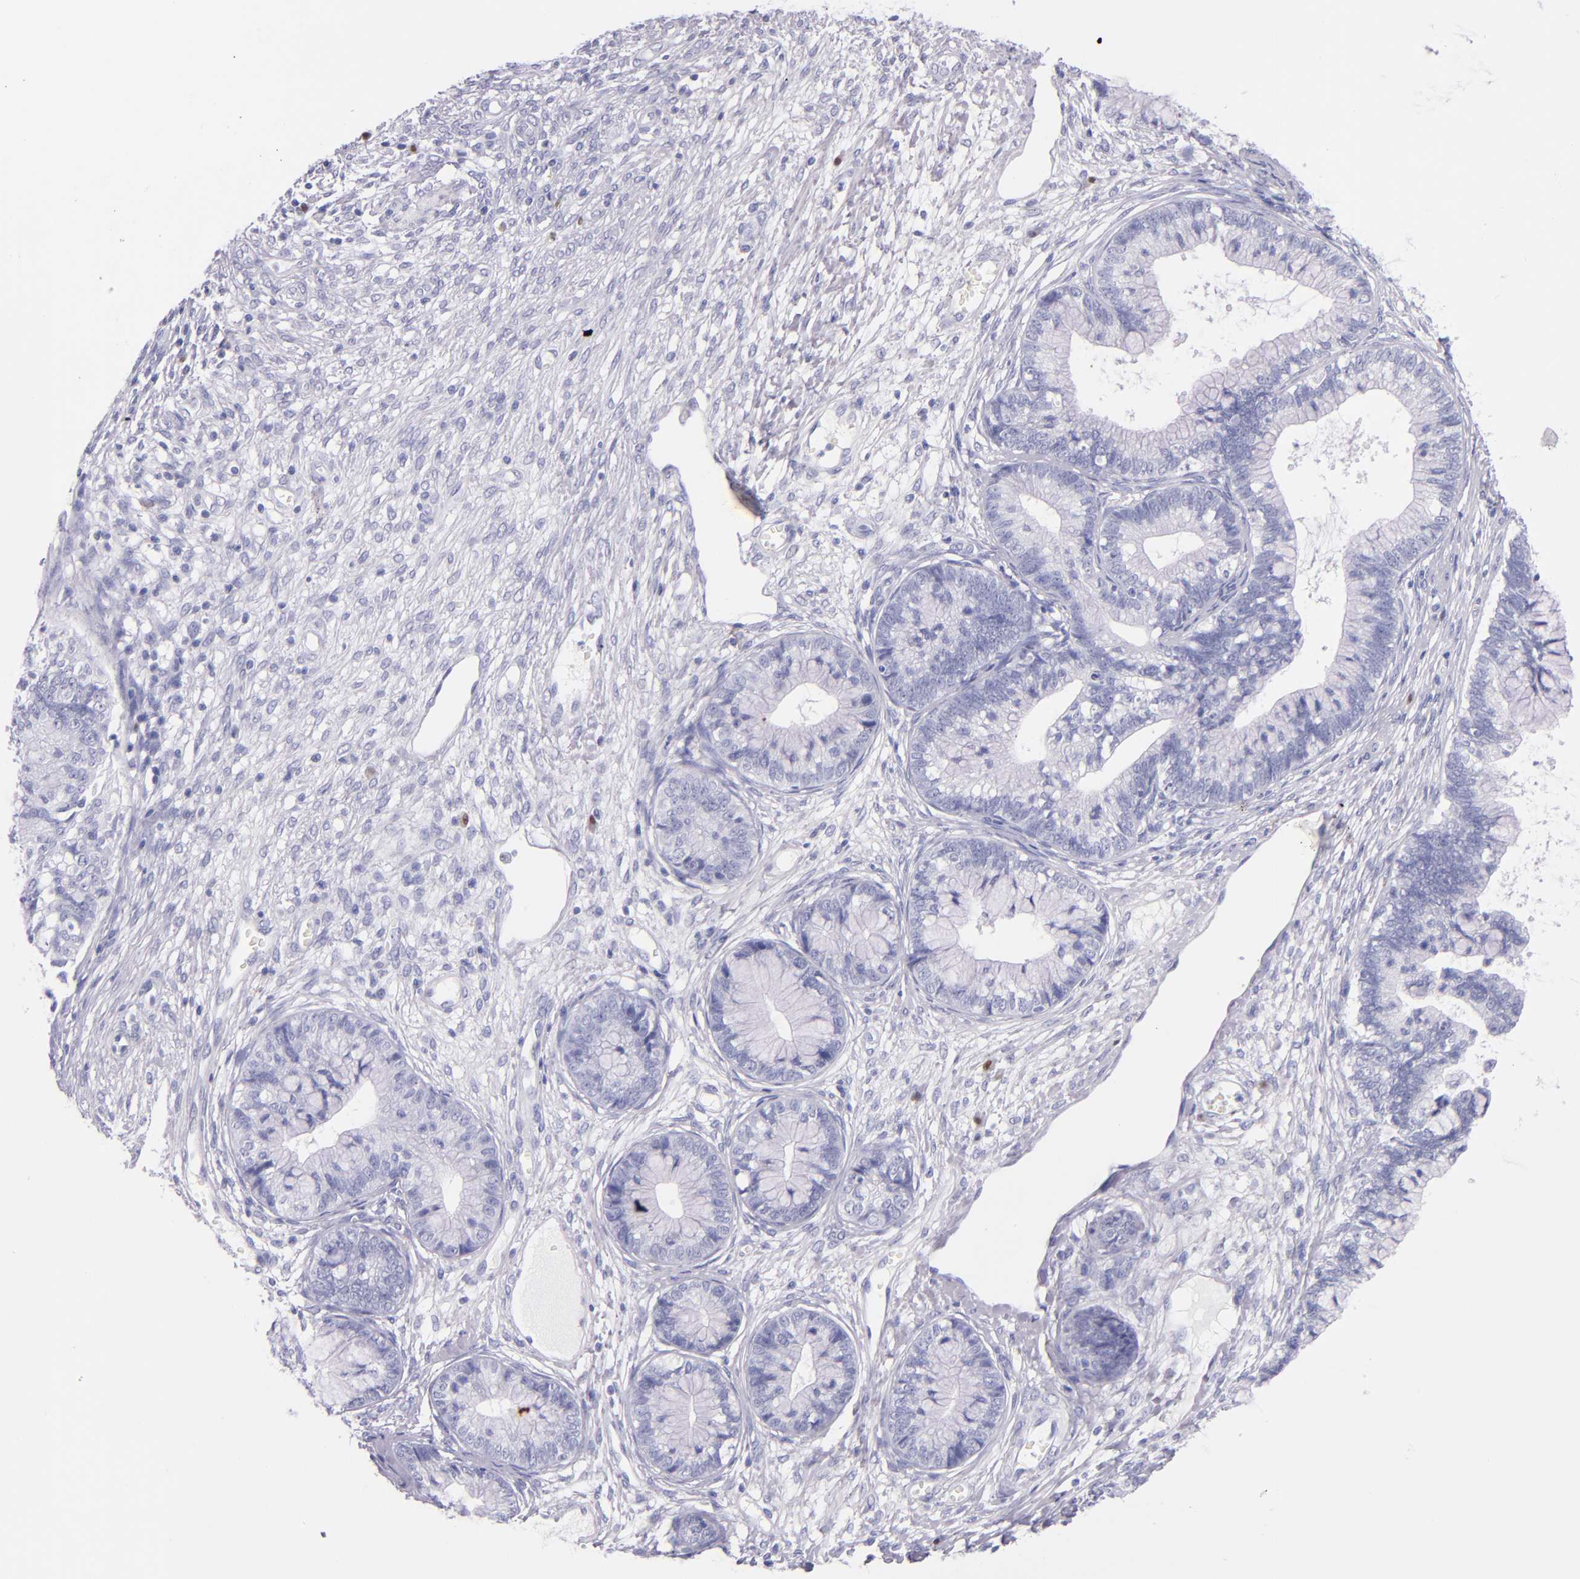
{"staining": {"intensity": "negative", "quantity": "none", "location": "none"}, "tissue": "cervical cancer", "cell_type": "Tumor cells", "image_type": "cancer", "snomed": [{"axis": "morphology", "description": "Adenocarcinoma, NOS"}, {"axis": "topography", "description": "Cervix"}], "caption": "Histopathology image shows no protein positivity in tumor cells of cervical cancer (adenocarcinoma) tissue.", "gene": "IRF4", "patient": {"sex": "female", "age": 44}}